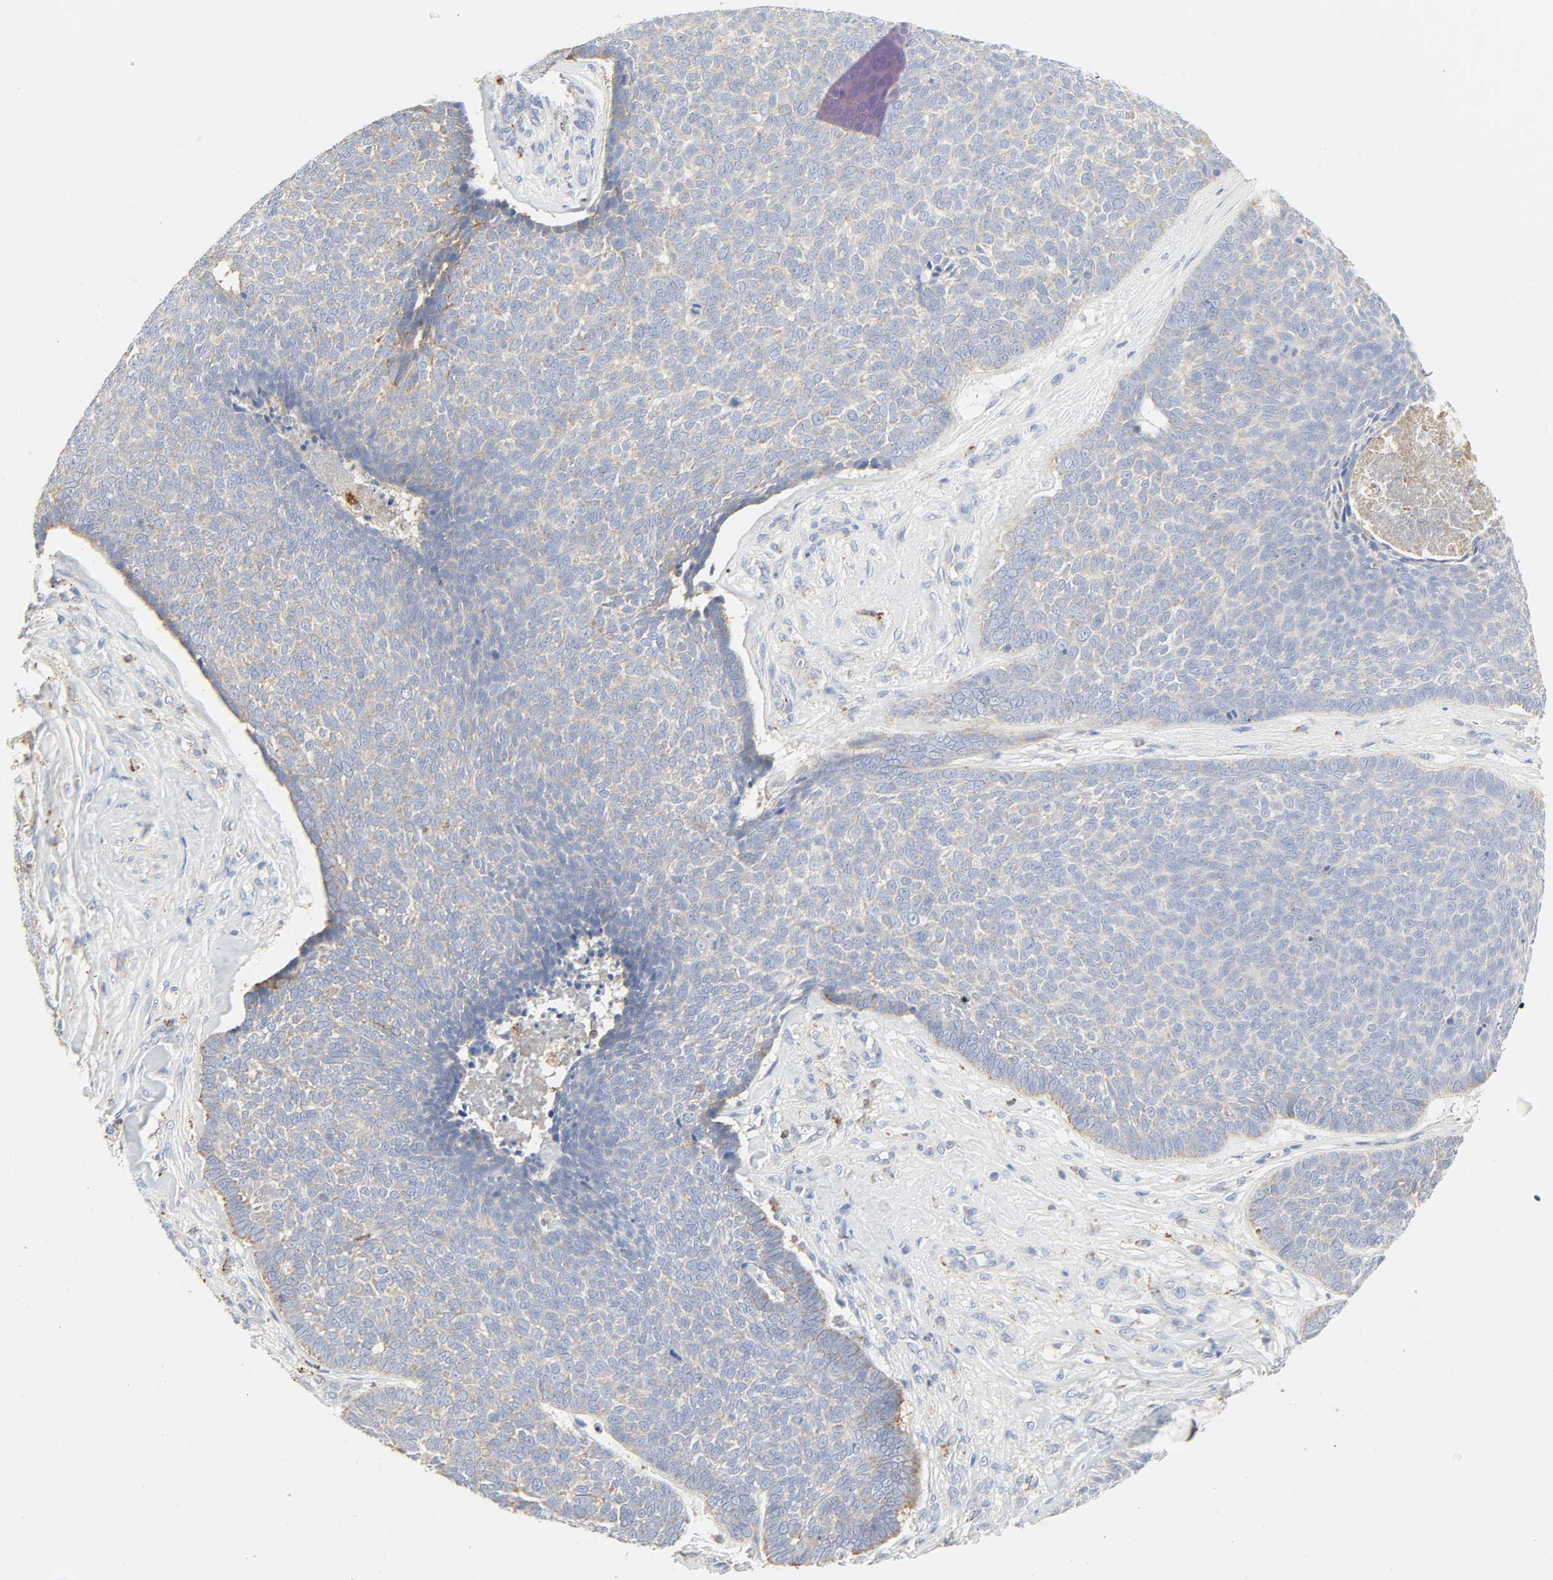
{"staining": {"intensity": "negative", "quantity": "none", "location": "none"}, "tissue": "skin cancer", "cell_type": "Tumor cells", "image_type": "cancer", "snomed": [{"axis": "morphology", "description": "Basal cell carcinoma"}, {"axis": "topography", "description": "Skin"}], "caption": "A photomicrograph of skin basal cell carcinoma stained for a protein demonstrates no brown staining in tumor cells.", "gene": "CAMK2A", "patient": {"sex": "male", "age": 84}}